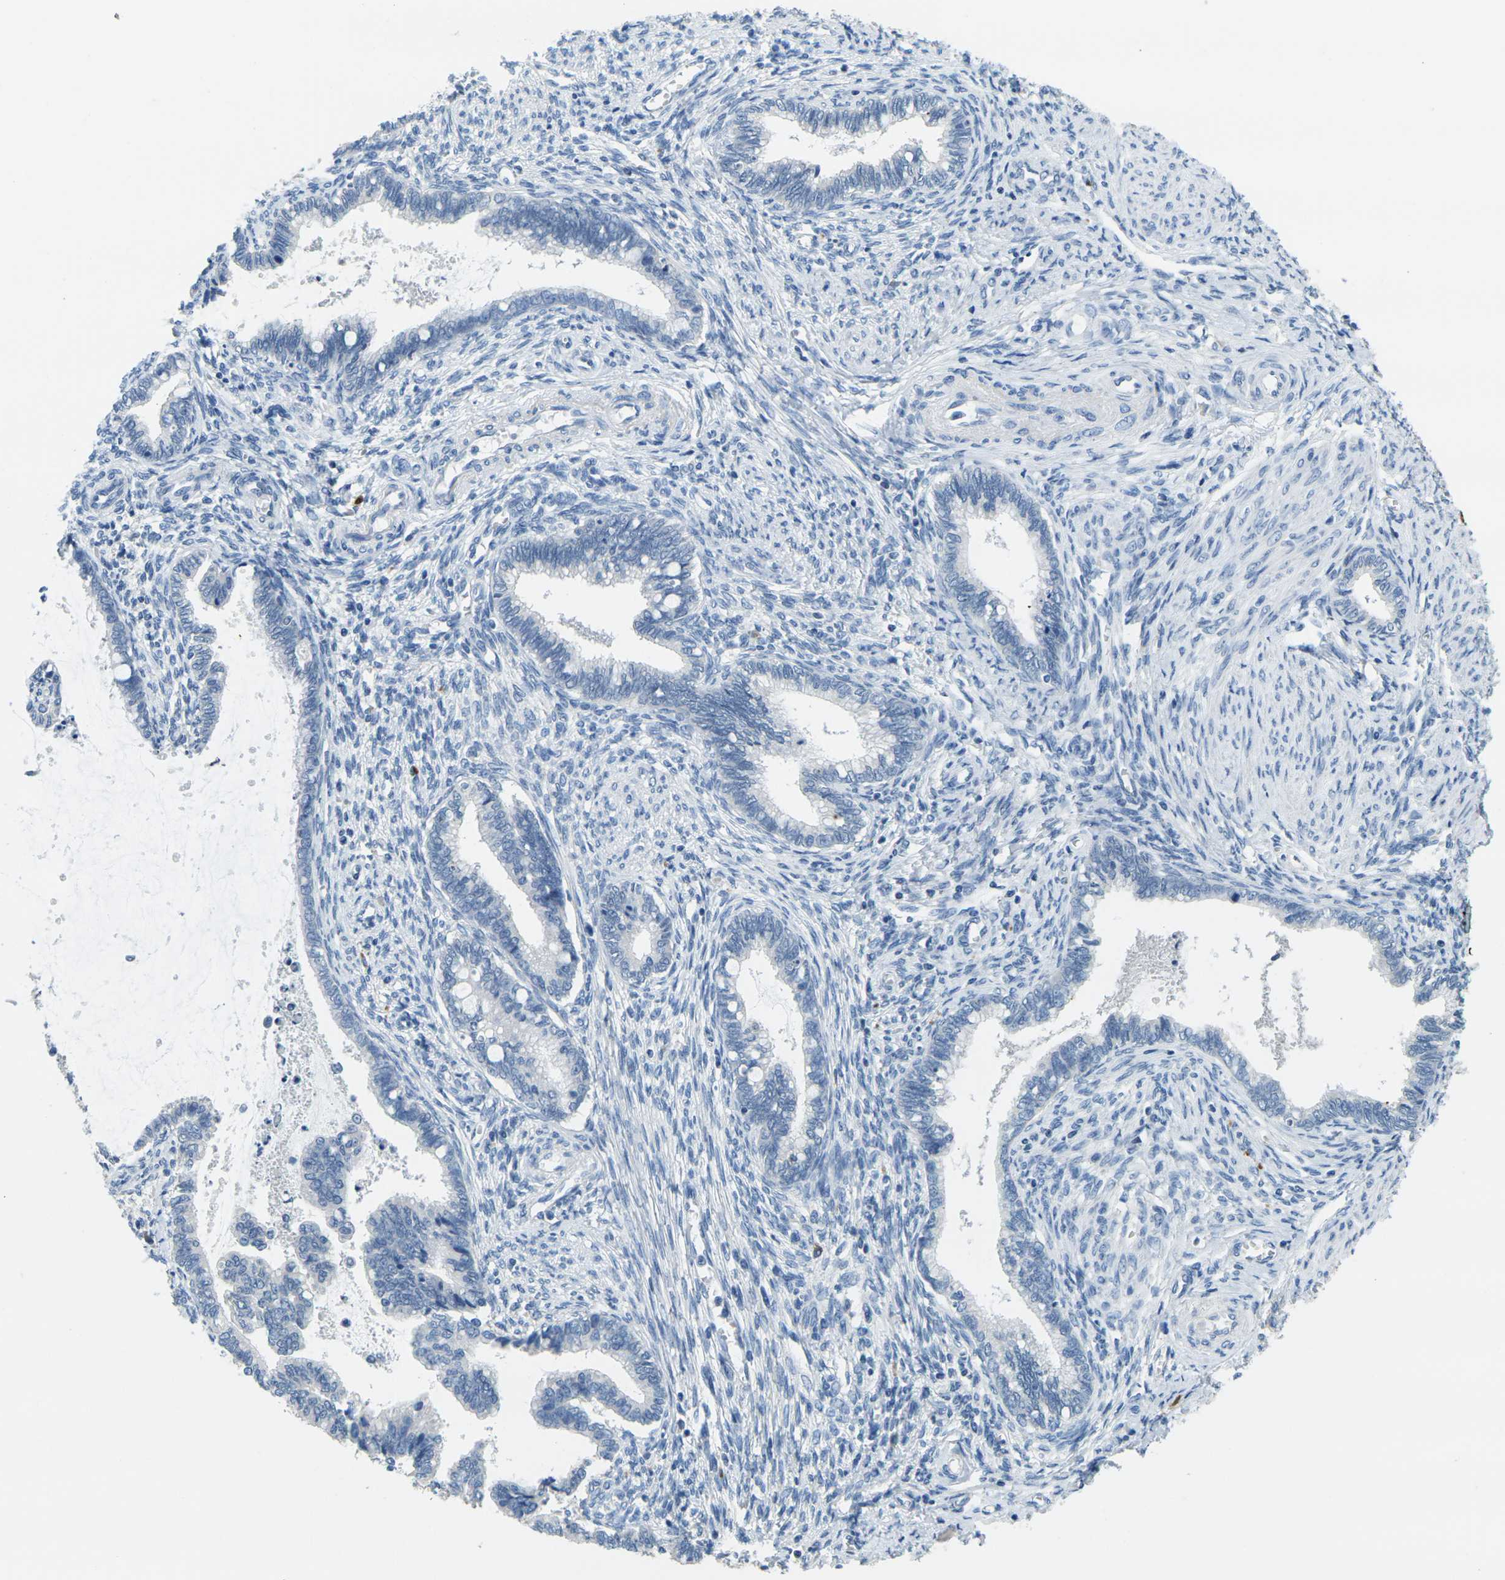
{"staining": {"intensity": "negative", "quantity": "none", "location": "none"}, "tissue": "cervical cancer", "cell_type": "Tumor cells", "image_type": "cancer", "snomed": [{"axis": "morphology", "description": "Adenocarcinoma, NOS"}, {"axis": "topography", "description": "Cervix"}], "caption": "Immunohistochemistry of cervical cancer exhibits no positivity in tumor cells.", "gene": "GPR15", "patient": {"sex": "female", "age": 44}}